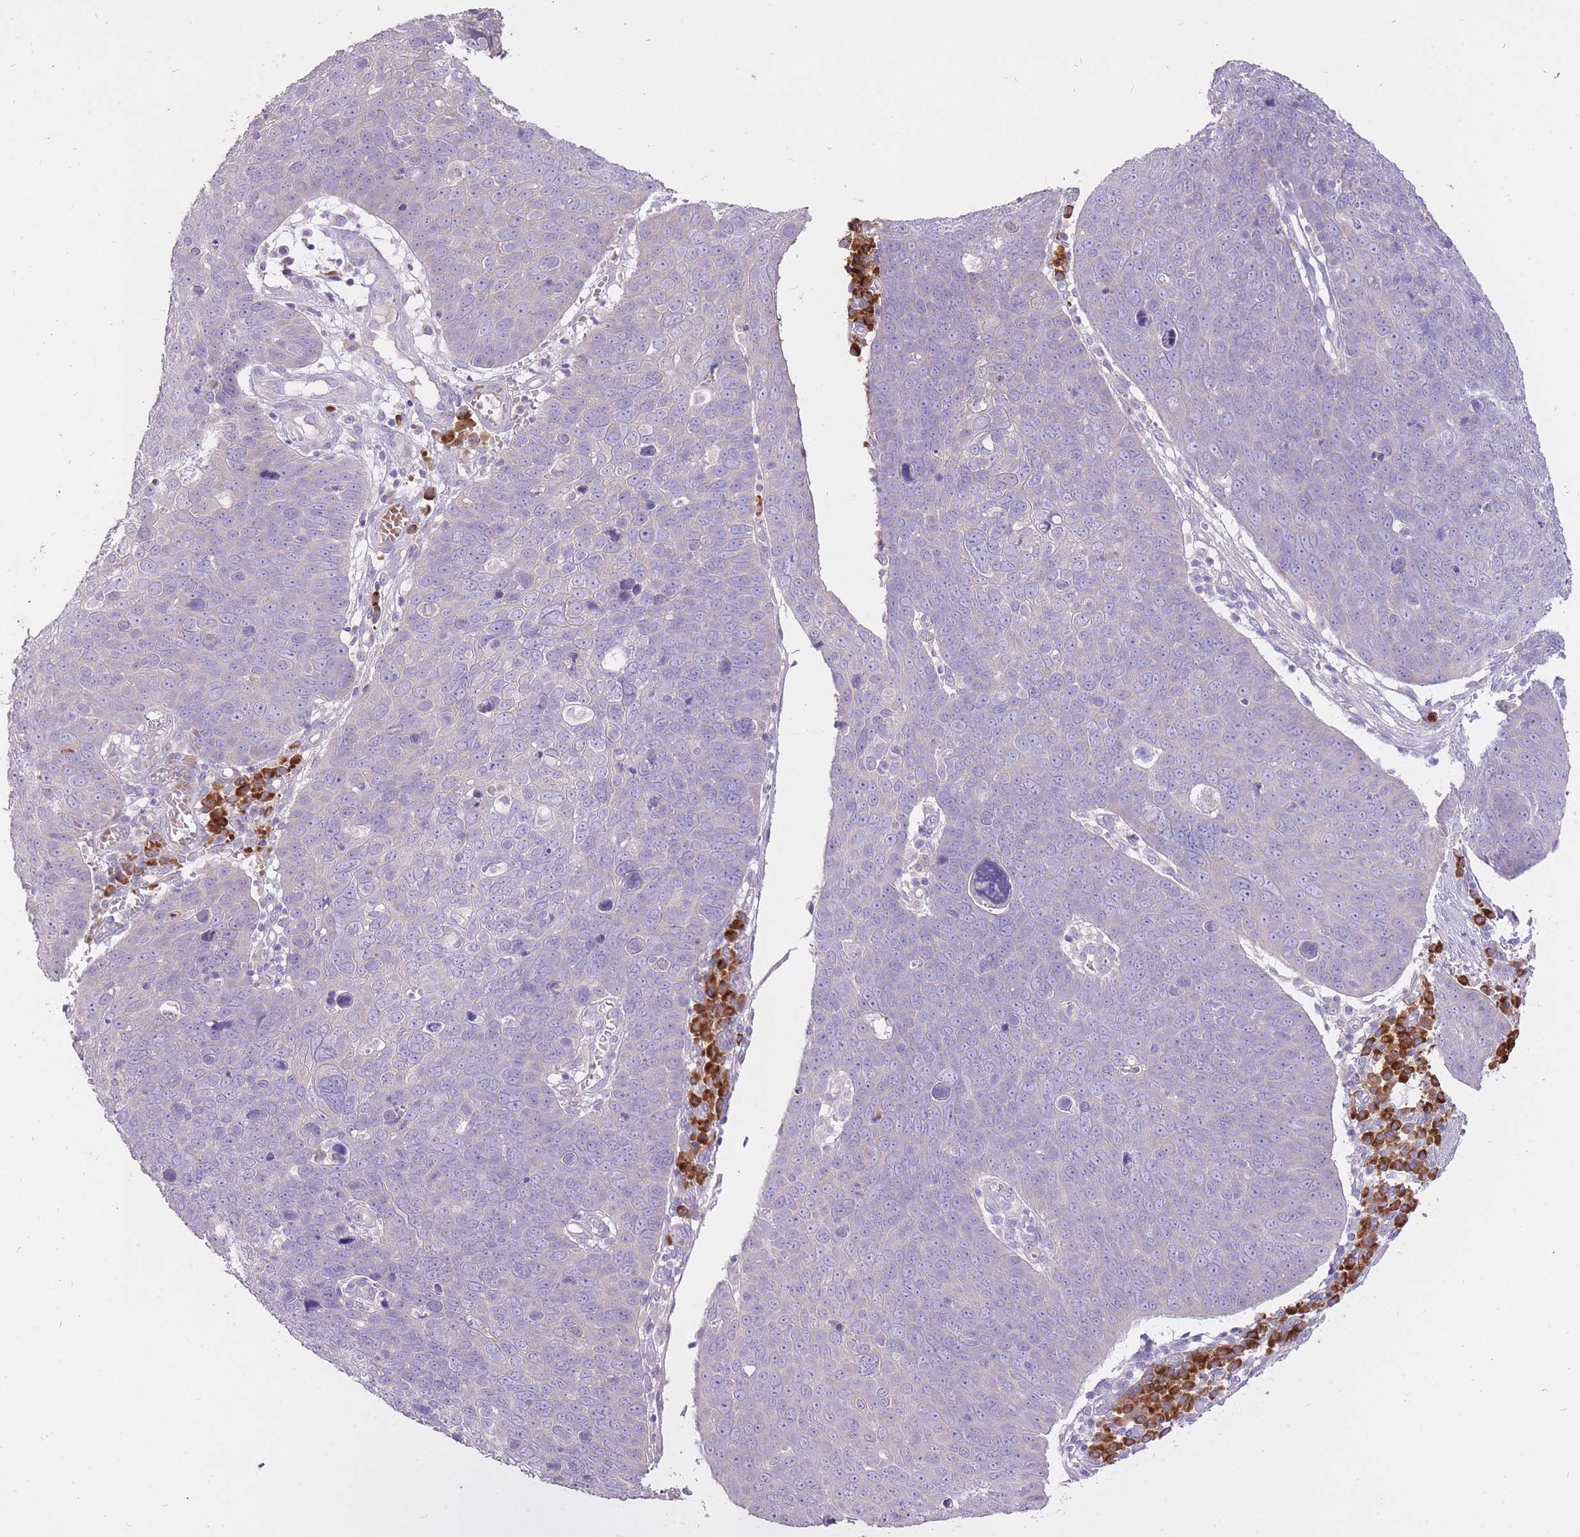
{"staining": {"intensity": "negative", "quantity": "none", "location": "none"}, "tissue": "skin cancer", "cell_type": "Tumor cells", "image_type": "cancer", "snomed": [{"axis": "morphology", "description": "Squamous cell carcinoma, NOS"}, {"axis": "topography", "description": "Skin"}], "caption": "Skin cancer (squamous cell carcinoma) was stained to show a protein in brown. There is no significant staining in tumor cells.", "gene": "FRG2C", "patient": {"sex": "male", "age": 71}}